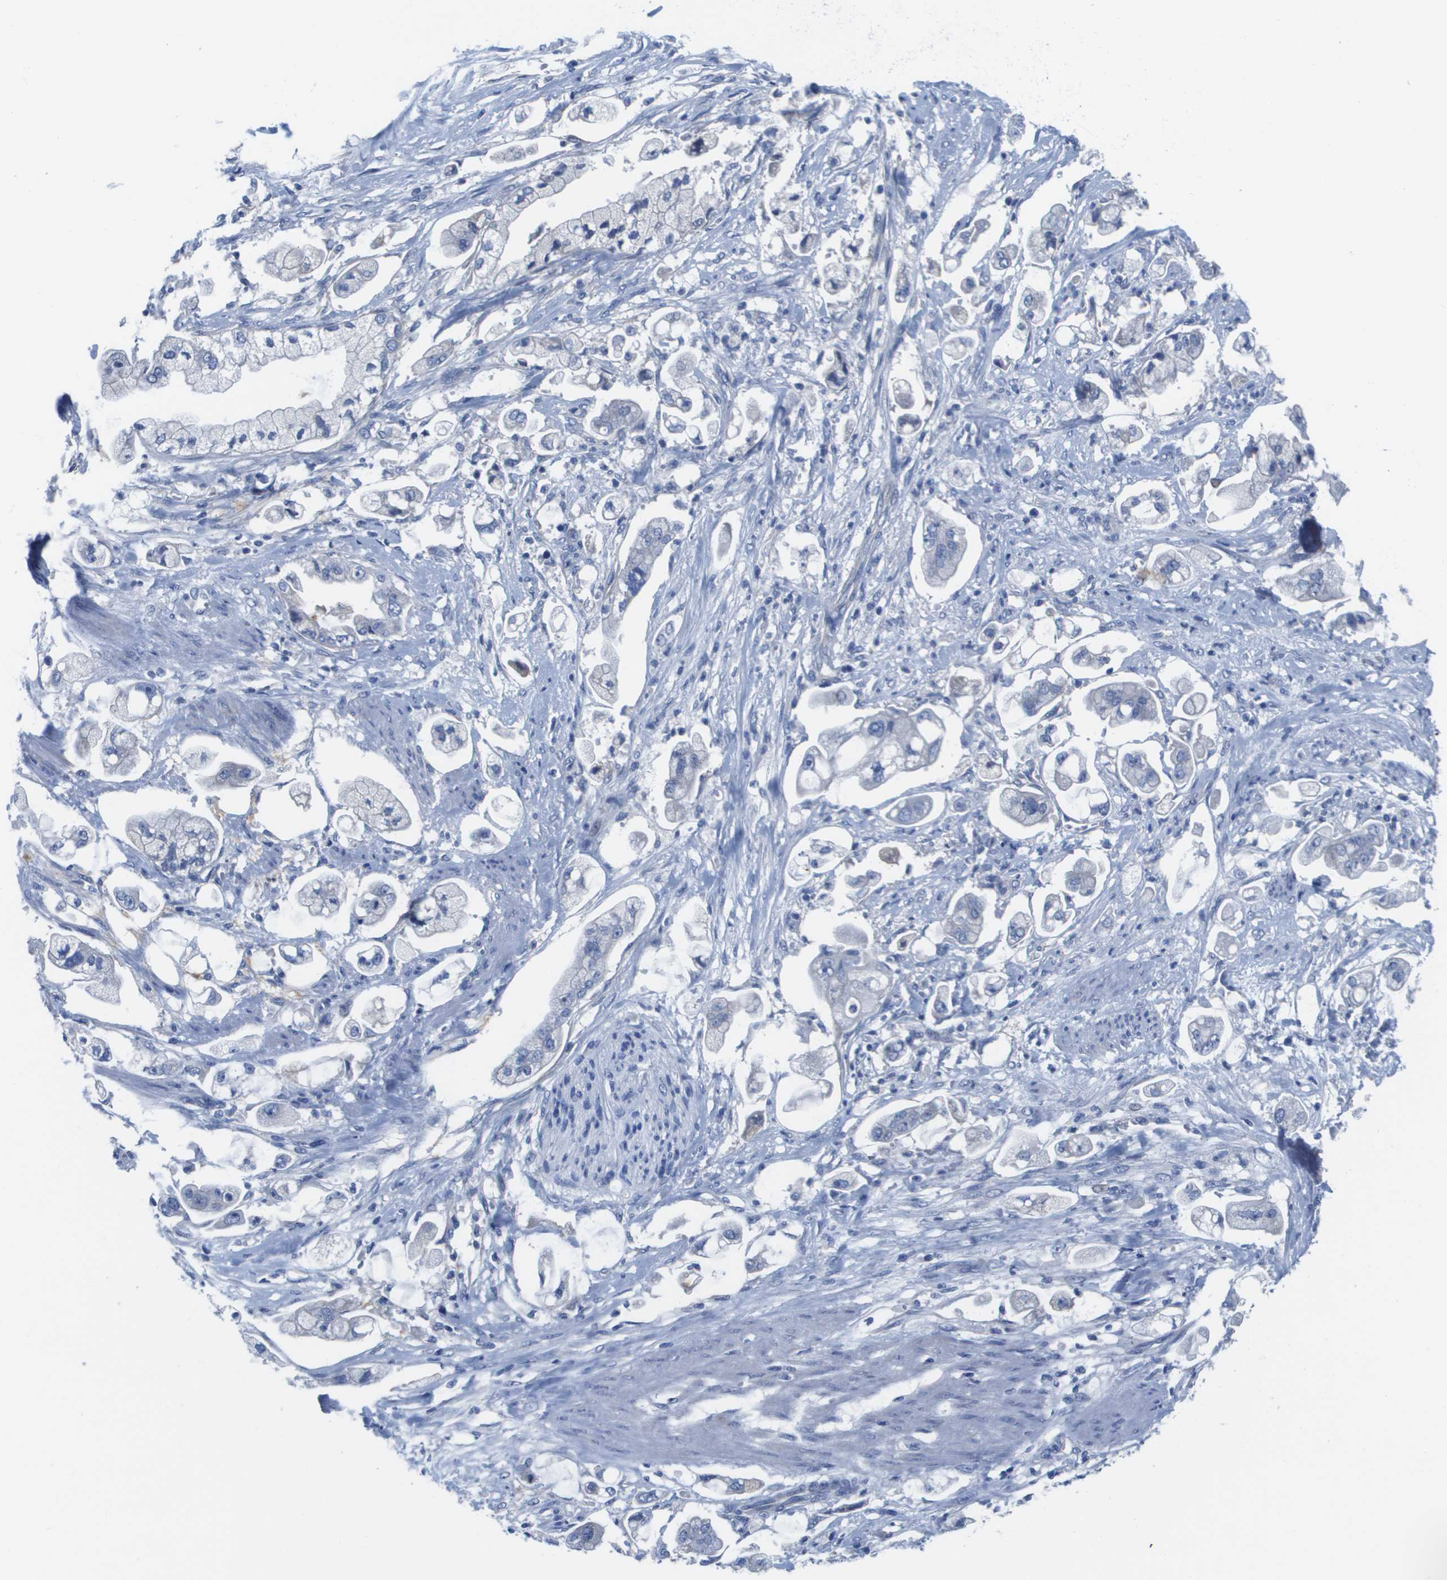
{"staining": {"intensity": "negative", "quantity": "none", "location": "none"}, "tissue": "stomach cancer", "cell_type": "Tumor cells", "image_type": "cancer", "snomed": [{"axis": "morphology", "description": "Normal tissue, NOS"}, {"axis": "morphology", "description": "Adenocarcinoma, NOS"}, {"axis": "topography", "description": "Stomach"}], "caption": "IHC micrograph of human adenocarcinoma (stomach) stained for a protein (brown), which reveals no positivity in tumor cells.", "gene": "APOA1", "patient": {"sex": "male", "age": 62}}